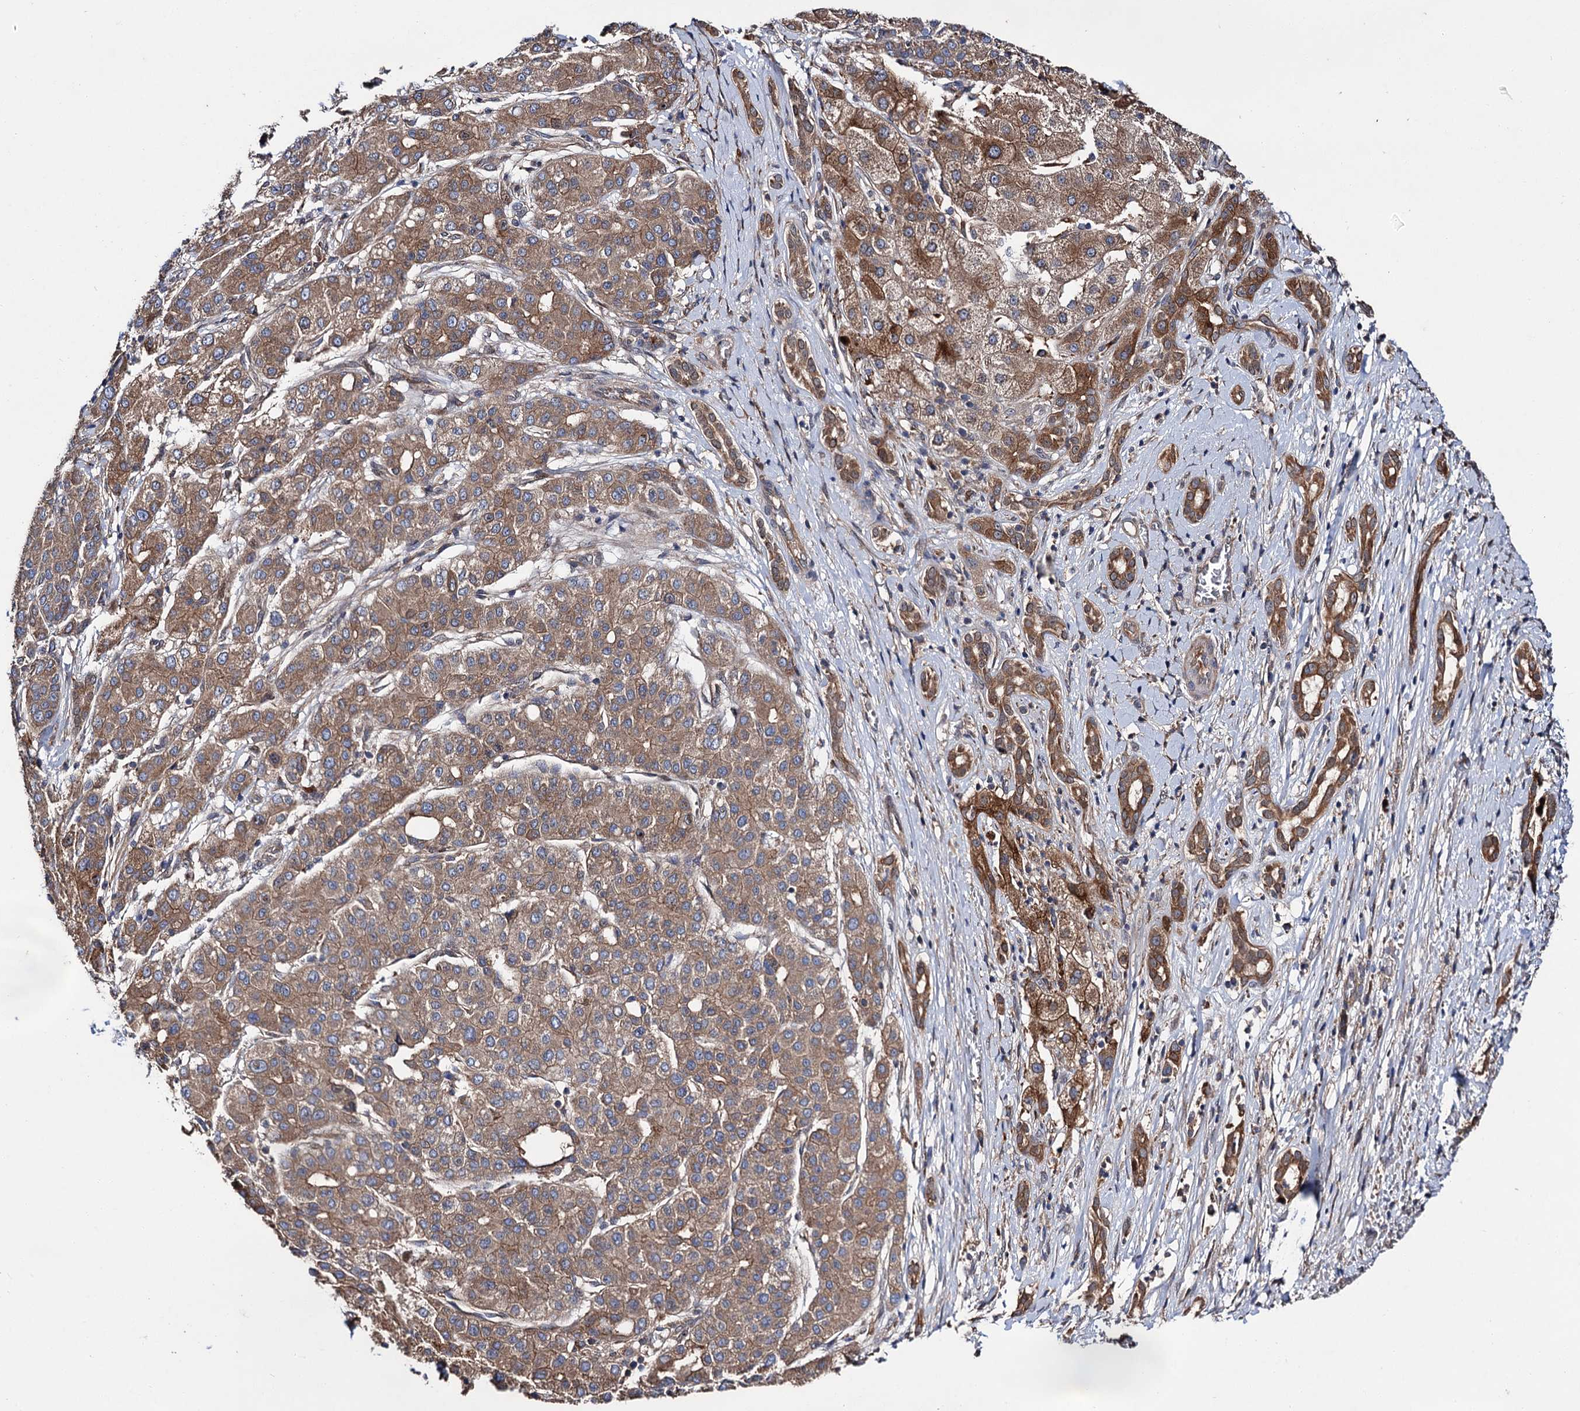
{"staining": {"intensity": "moderate", "quantity": ">75%", "location": "cytoplasmic/membranous"}, "tissue": "liver cancer", "cell_type": "Tumor cells", "image_type": "cancer", "snomed": [{"axis": "morphology", "description": "Carcinoma, Hepatocellular, NOS"}, {"axis": "topography", "description": "Liver"}], "caption": "An image of human liver cancer stained for a protein demonstrates moderate cytoplasmic/membranous brown staining in tumor cells.", "gene": "NAA25", "patient": {"sex": "male", "age": 65}}